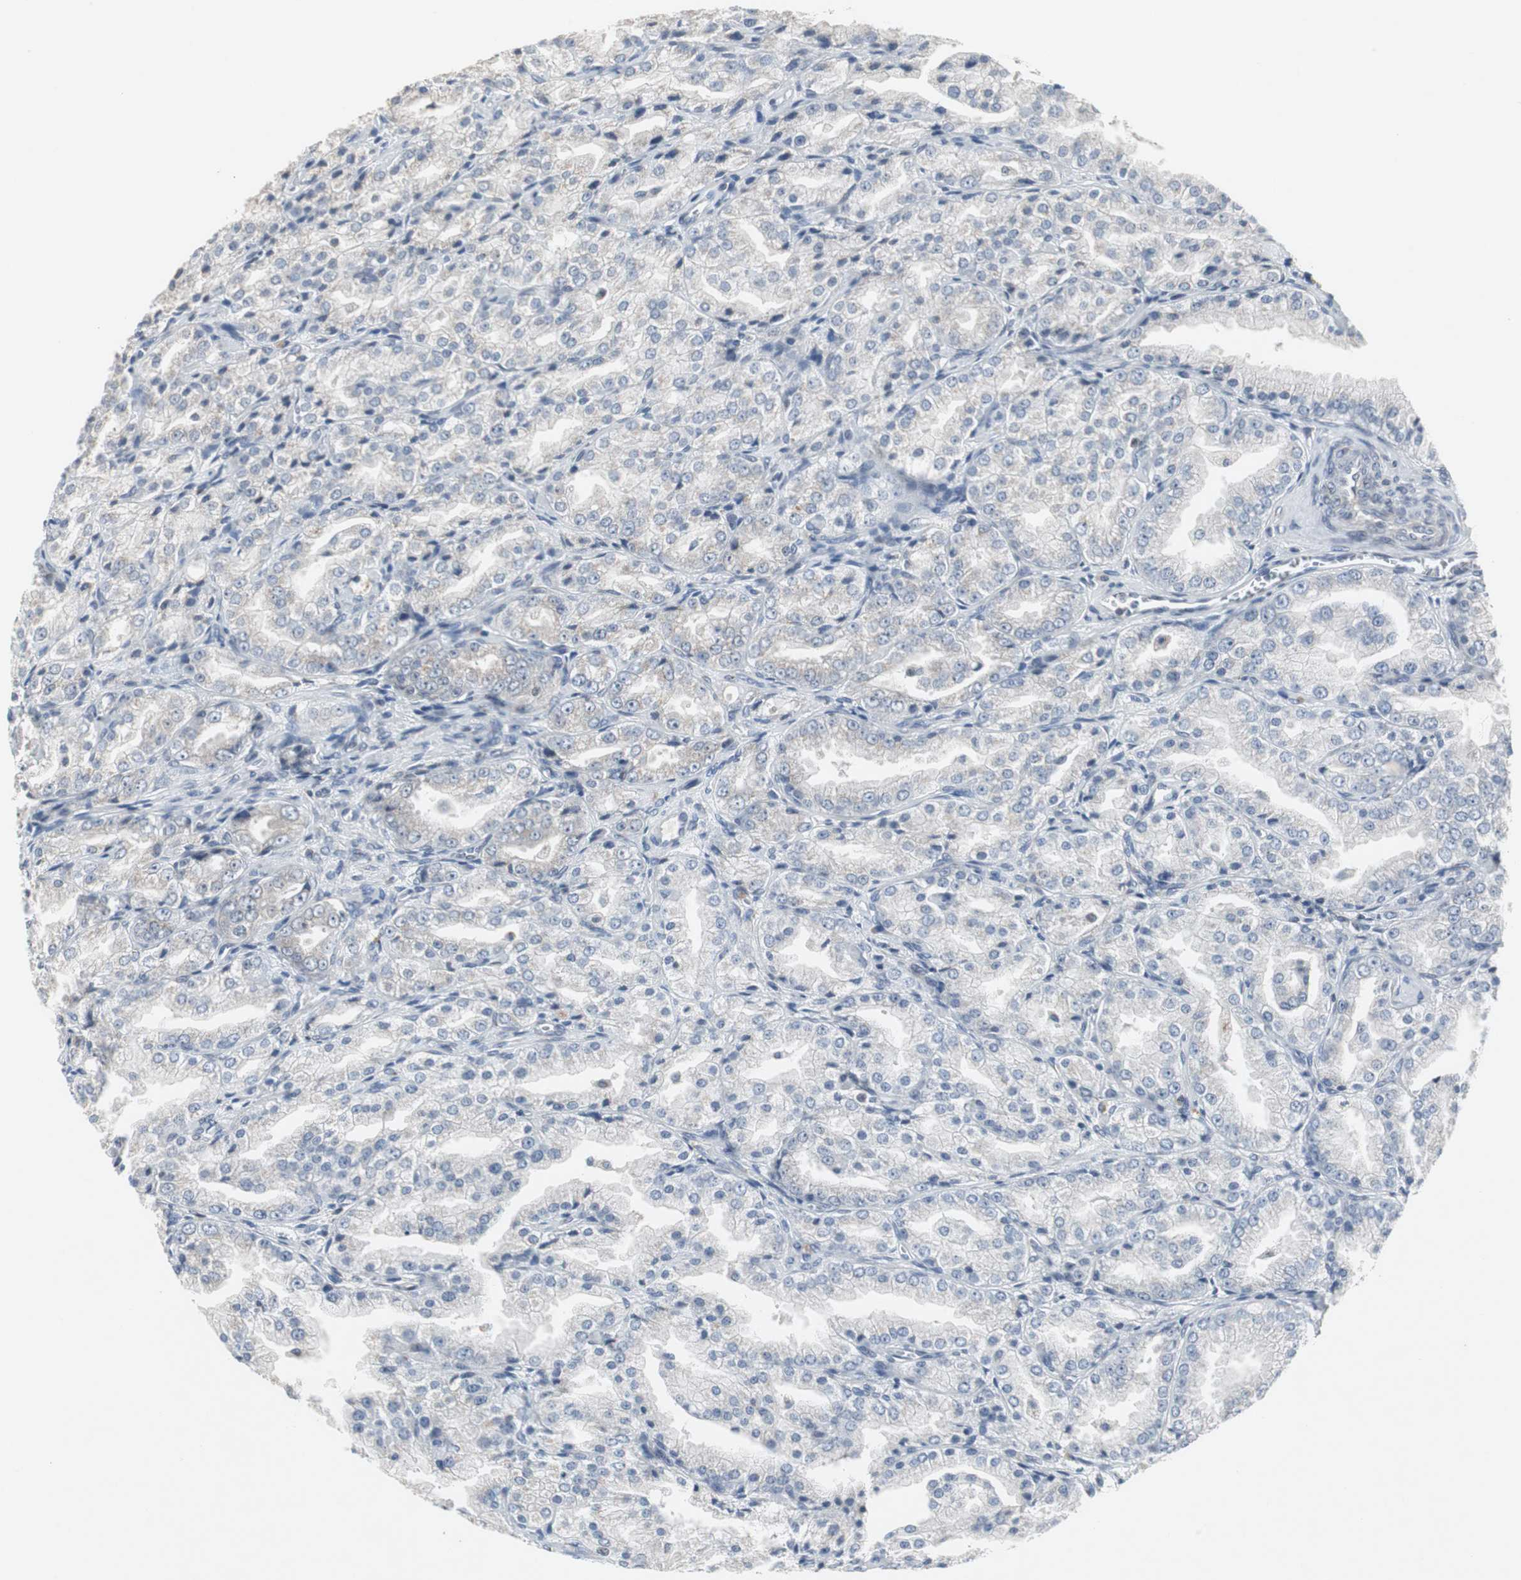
{"staining": {"intensity": "negative", "quantity": "none", "location": "none"}, "tissue": "prostate cancer", "cell_type": "Tumor cells", "image_type": "cancer", "snomed": [{"axis": "morphology", "description": "Adenocarcinoma, High grade"}, {"axis": "topography", "description": "Prostate"}], "caption": "The micrograph exhibits no staining of tumor cells in prostate adenocarcinoma (high-grade).", "gene": "ZNF396", "patient": {"sex": "male", "age": 61}}